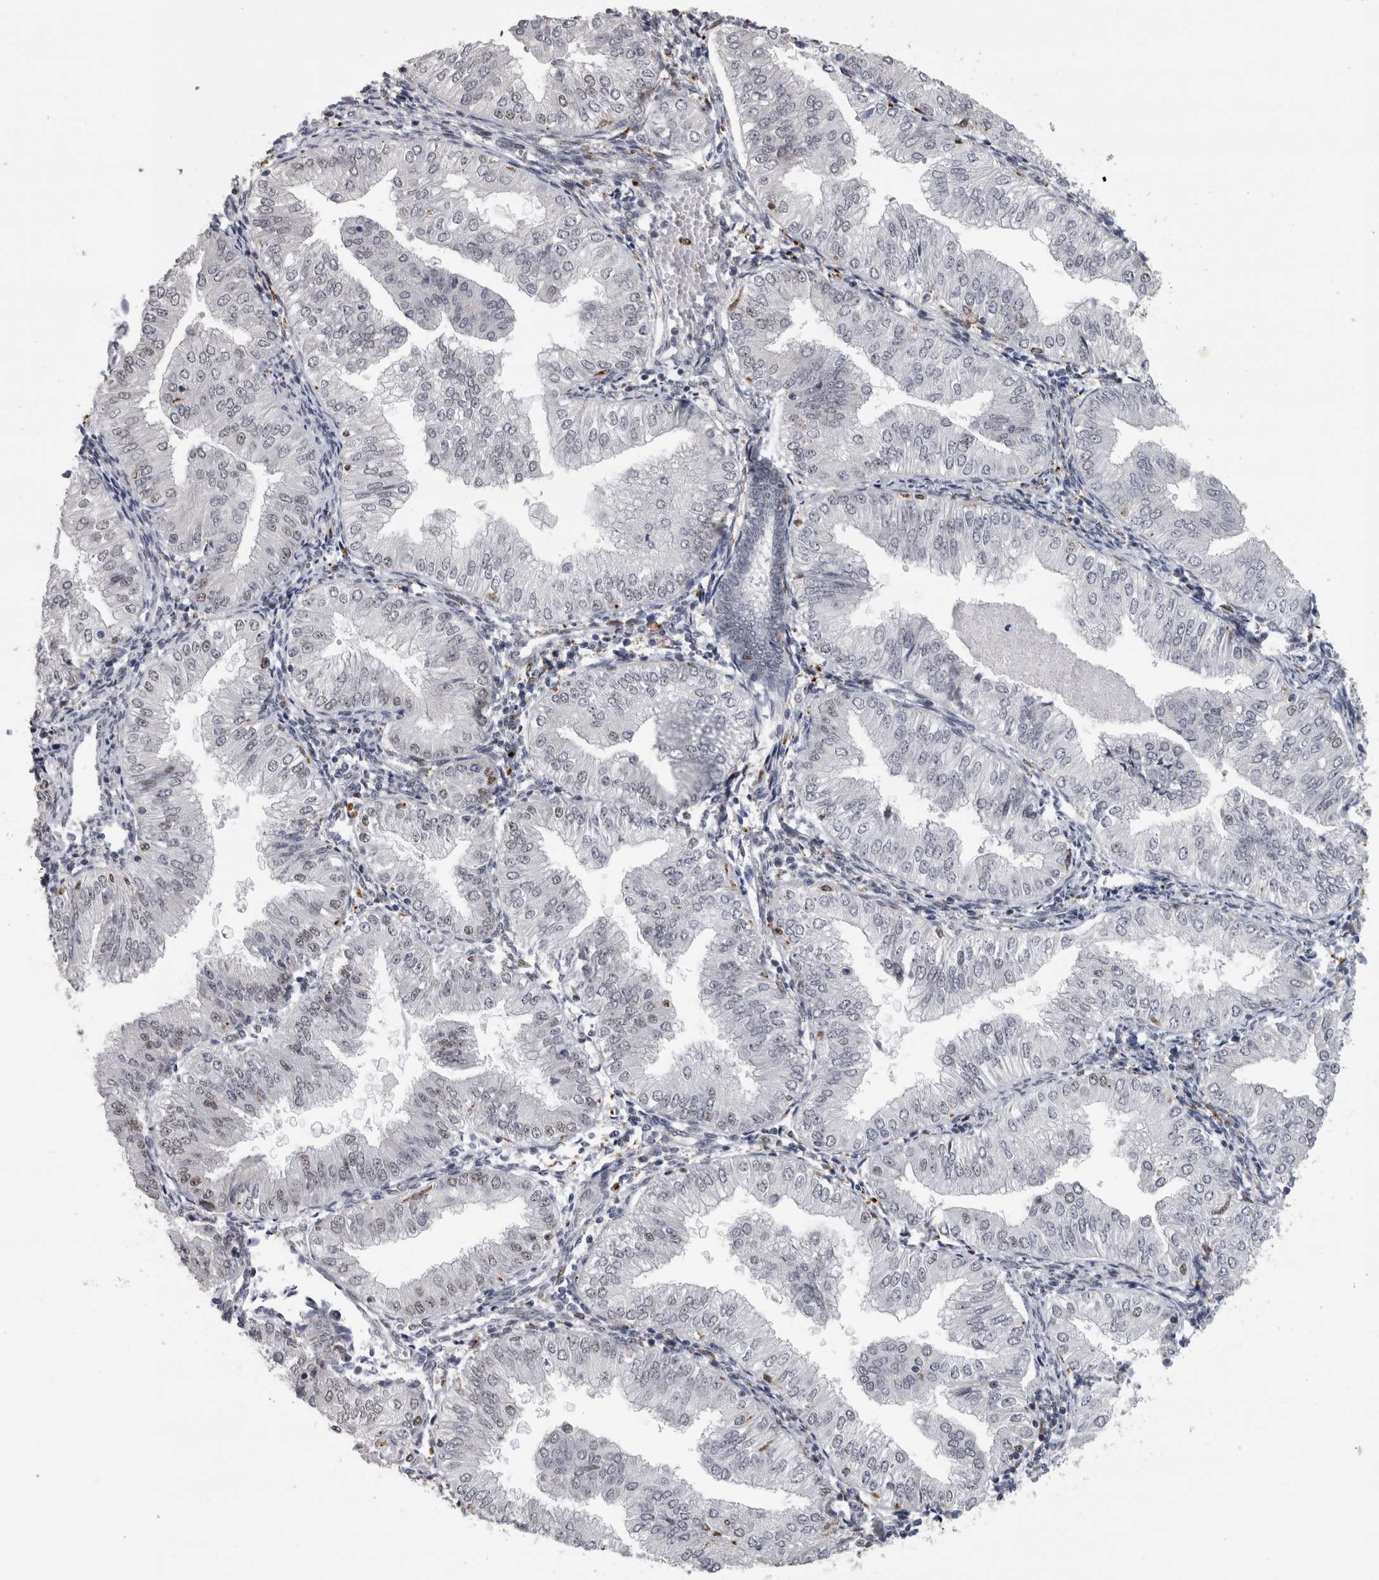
{"staining": {"intensity": "weak", "quantity": "<25%", "location": "nuclear"}, "tissue": "endometrial cancer", "cell_type": "Tumor cells", "image_type": "cancer", "snomed": [{"axis": "morphology", "description": "Normal tissue, NOS"}, {"axis": "morphology", "description": "Adenocarcinoma, NOS"}, {"axis": "topography", "description": "Endometrium"}], "caption": "Protein analysis of endometrial cancer demonstrates no significant positivity in tumor cells.", "gene": "POLD2", "patient": {"sex": "female", "age": 53}}